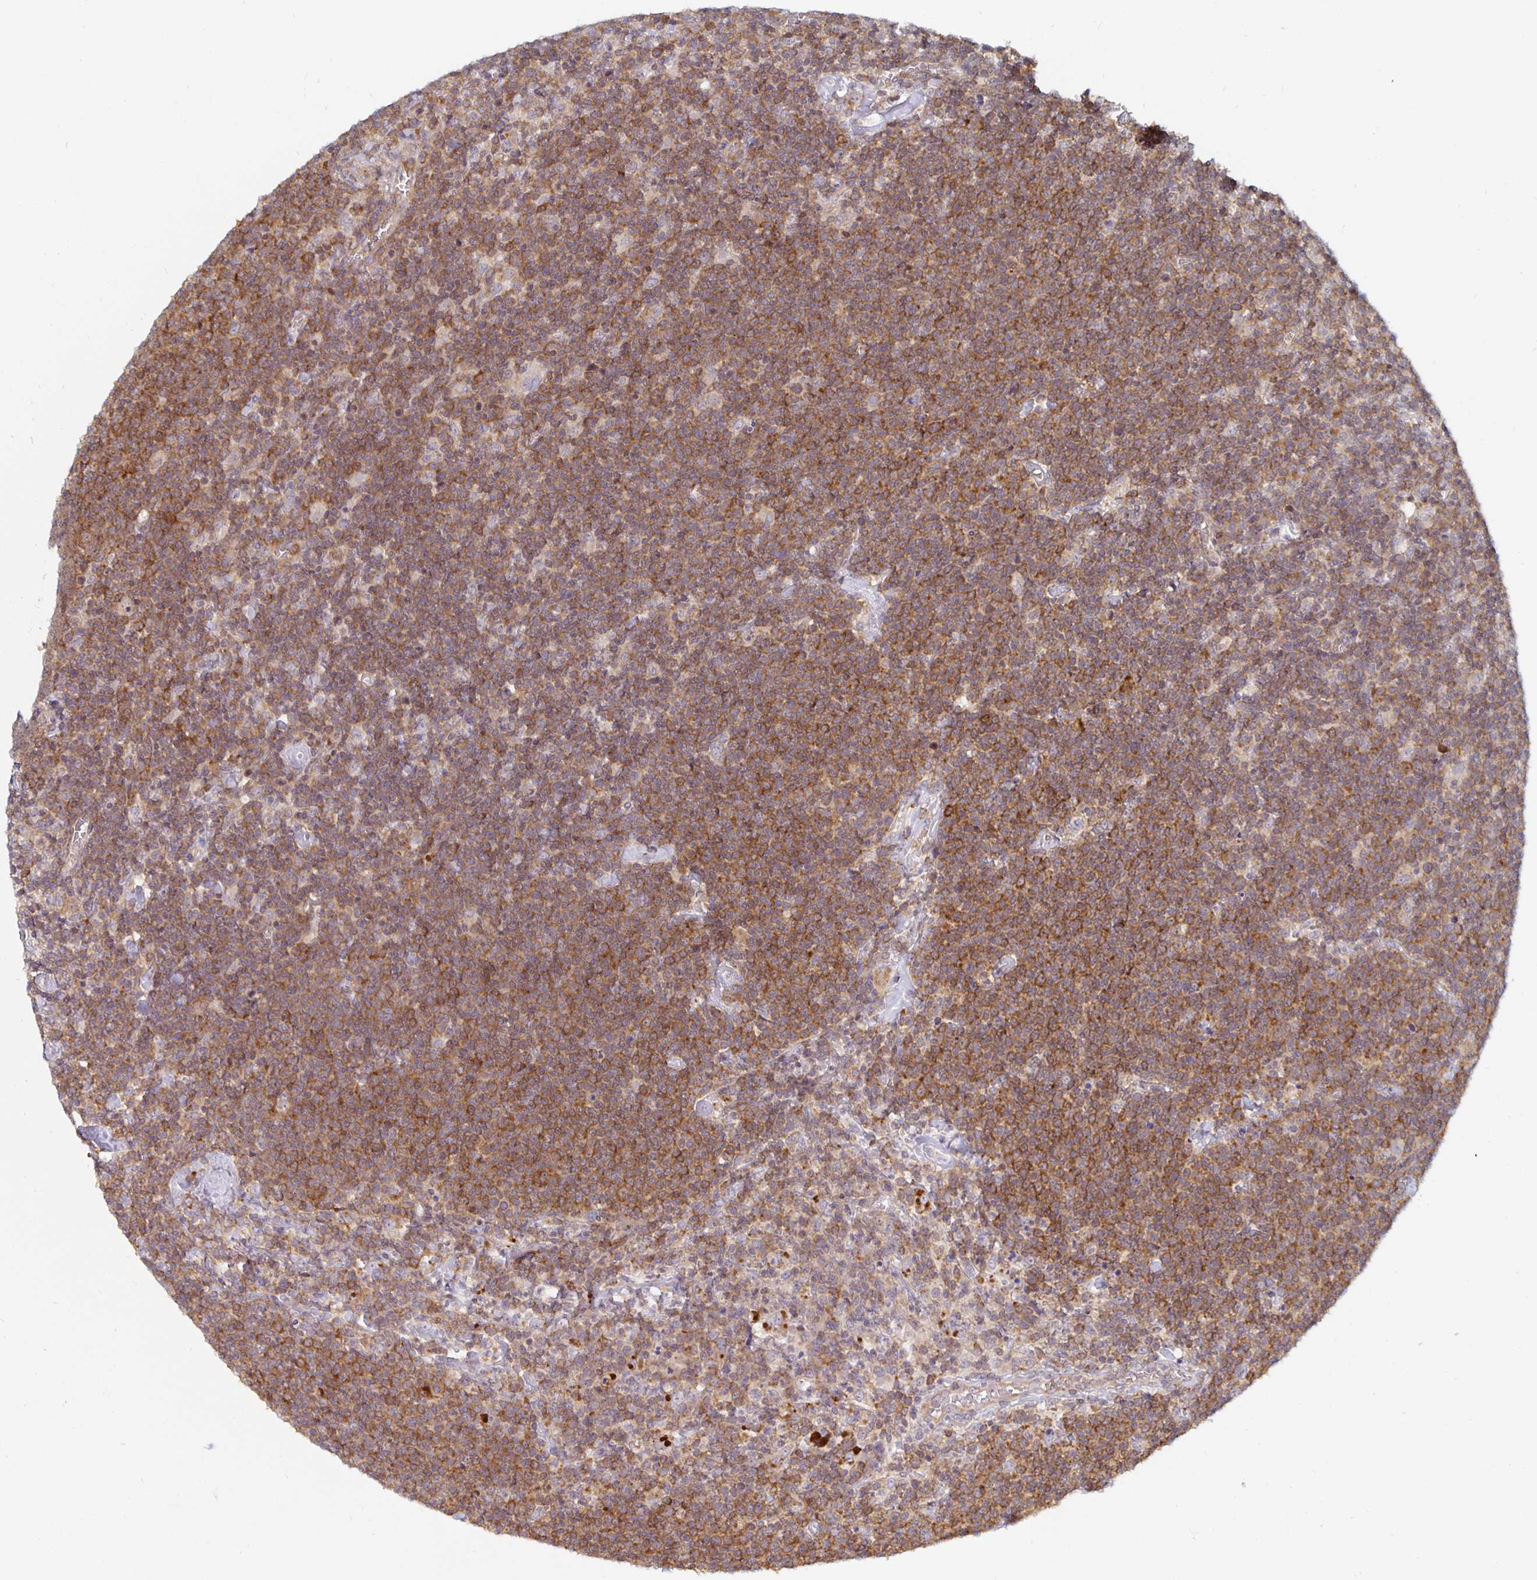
{"staining": {"intensity": "moderate", "quantity": ">75%", "location": "cytoplasmic/membranous"}, "tissue": "lymphoma", "cell_type": "Tumor cells", "image_type": "cancer", "snomed": [{"axis": "morphology", "description": "Malignant lymphoma, non-Hodgkin's type, High grade"}, {"axis": "topography", "description": "Lymph node"}], "caption": "High-power microscopy captured an immunohistochemistry histopathology image of high-grade malignant lymphoma, non-Hodgkin's type, revealing moderate cytoplasmic/membranous positivity in about >75% of tumor cells.", "gene": "PDAP1", "patient": {"sex": "male", "age": 61}}